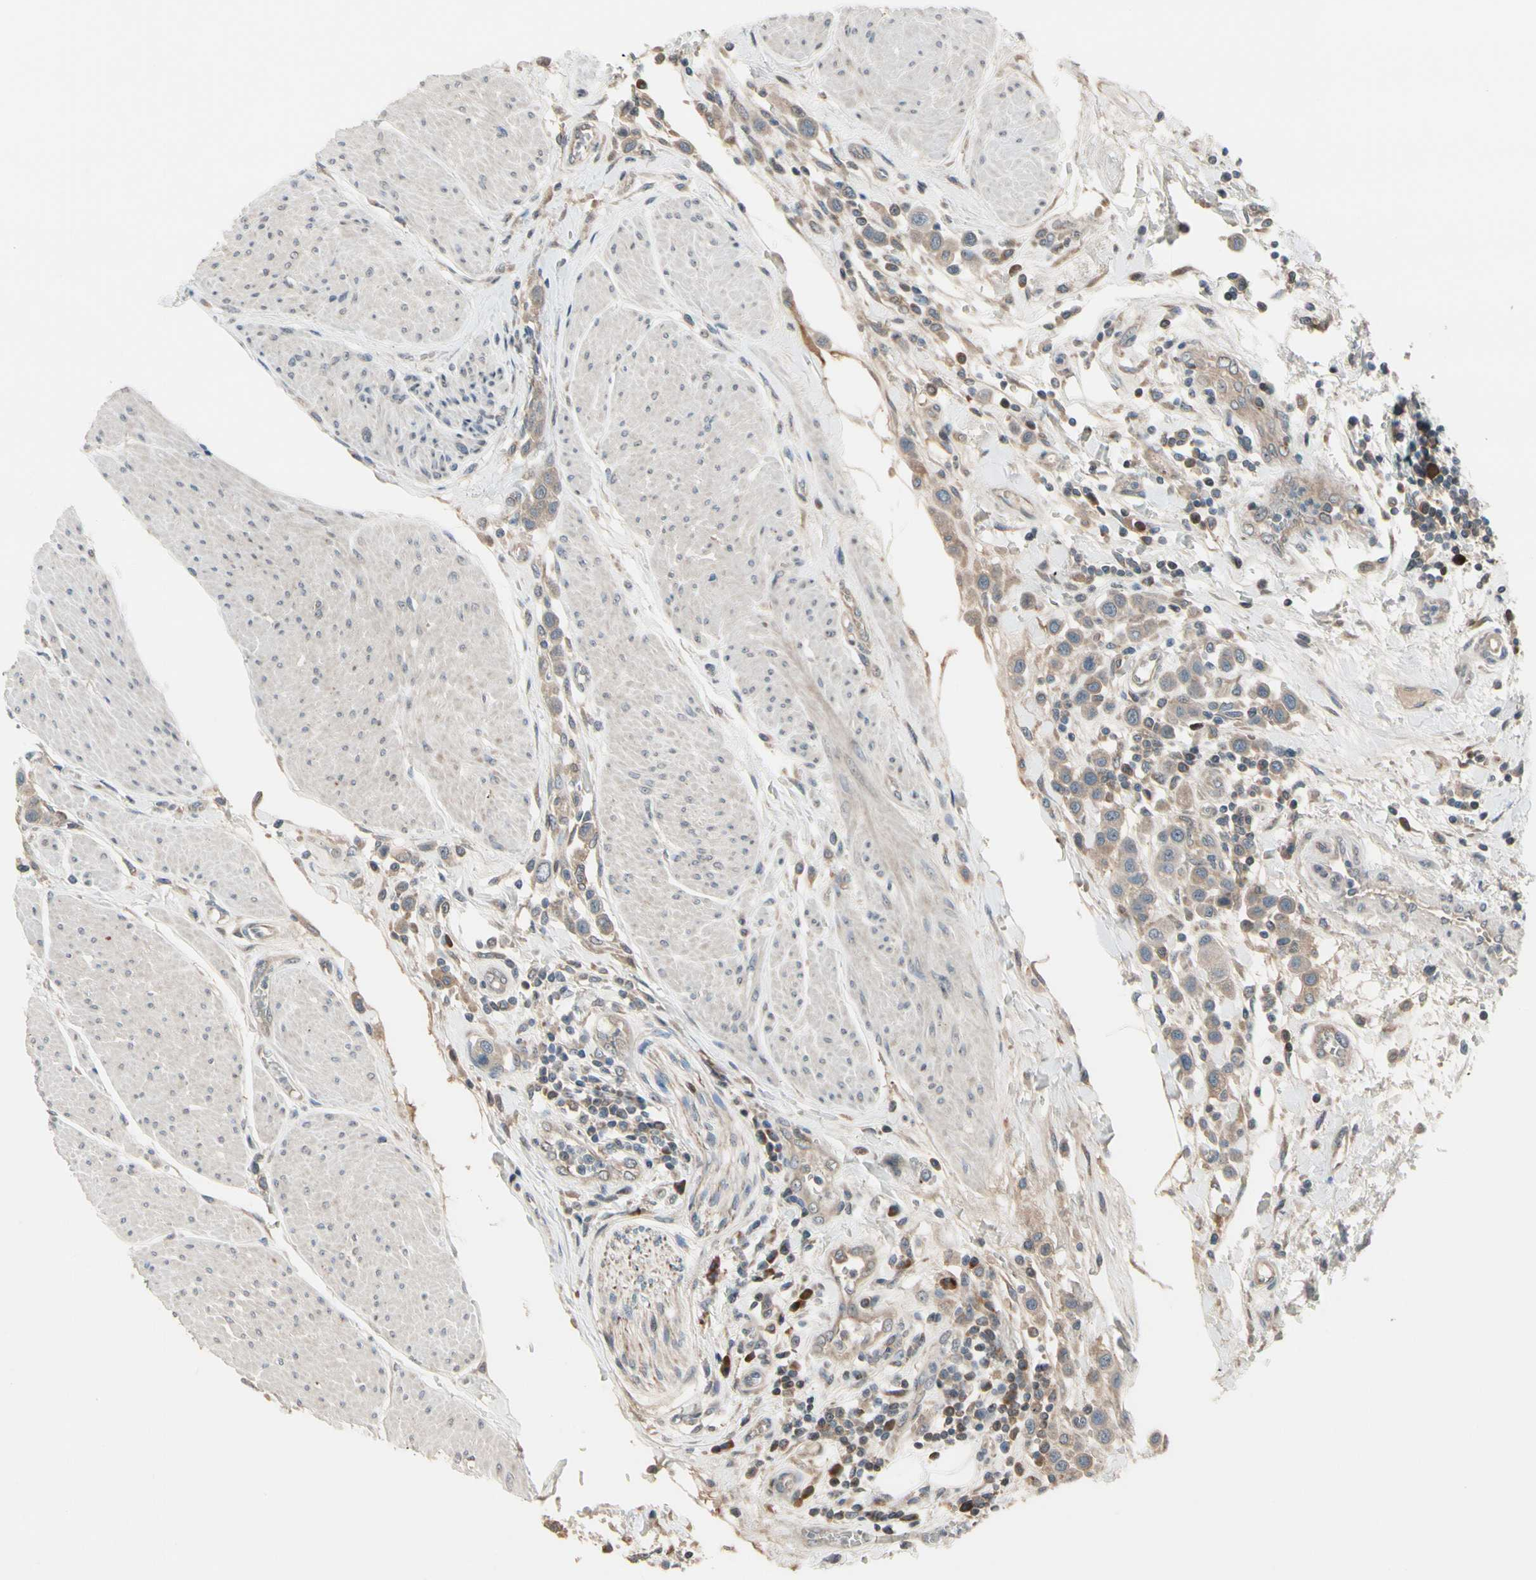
{"staining": {"intensity": "weak", "quantity": ">75%", "location": "cytoplasmic/membranous"}, "tissue": "urothelial cancer", "cell_type": "Tumor cells", "image_type": "cancer", "snomed": [{"axis": "morphology", "description": "Urothelial carcinoma, High grade"}, {"axis": "topography", "description": "Urinary bladder"}], "caption": "The histopathology image demonstrates staining of urothelial cancer, revealing weak cytoplasmic/membranous protein staining (brown color) within tumor cells.", "gene": "SNX29", "patient": {"sex": "male", "age": 50}}